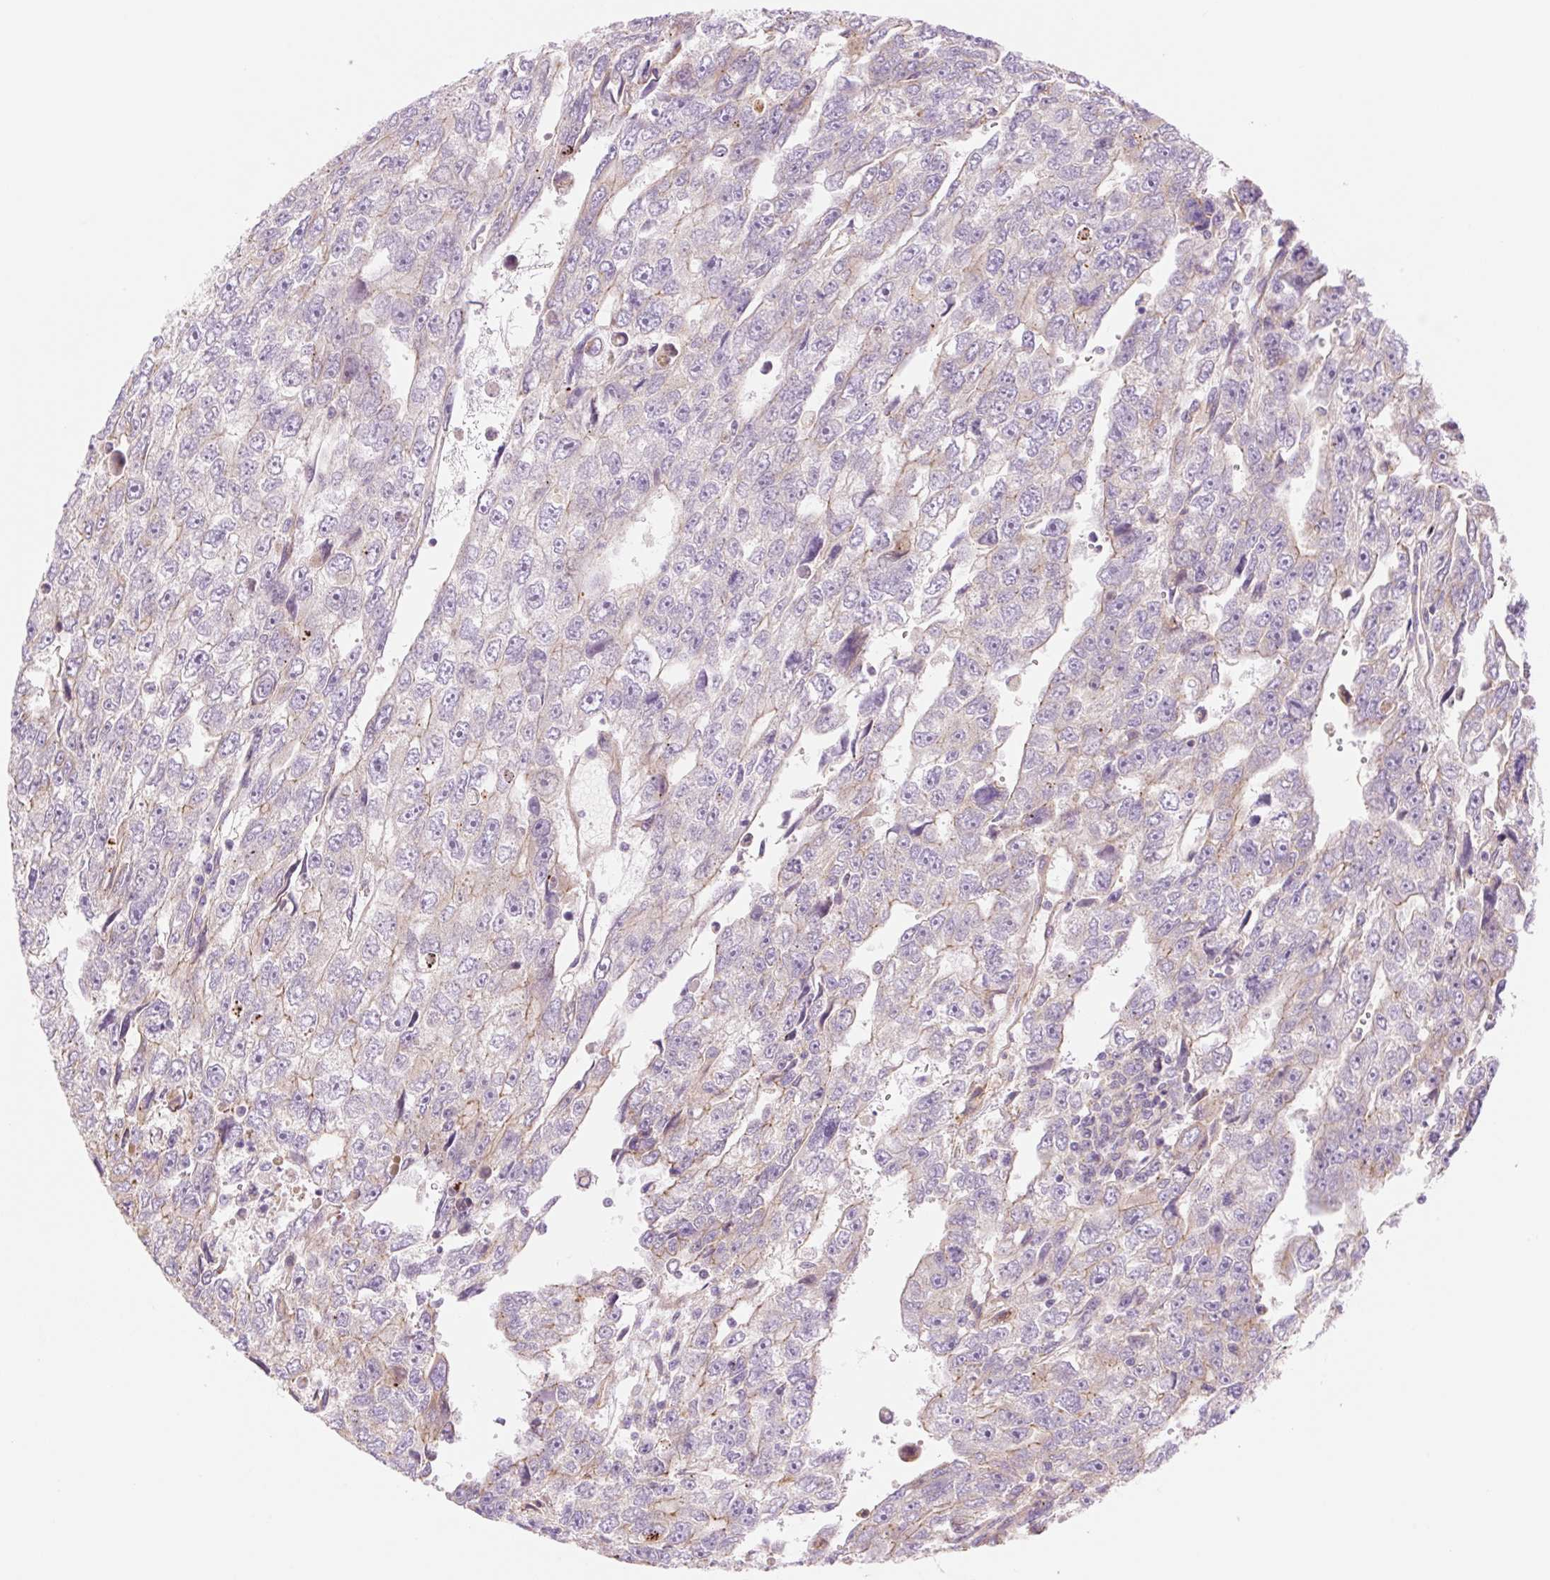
{"staining": {"intensity": "negative", "quantity": "none", "location": "none"}, "tissue": "testis cancer", "cell_type": "Tumor cells", "image_type": "cancer", "snomed": [{"axis": "morphology", "description": "Carcinoma, Embryonal, NOS"}, {"axis": "topography", "description": "Testis"}], "caption": "IHC histopathology image of testis cancer stained for a protein (brown), which demonstrates no positivity in tumor cells.", "gene": "NLRP5", "patient": {"sex": "male", "age": 20}}